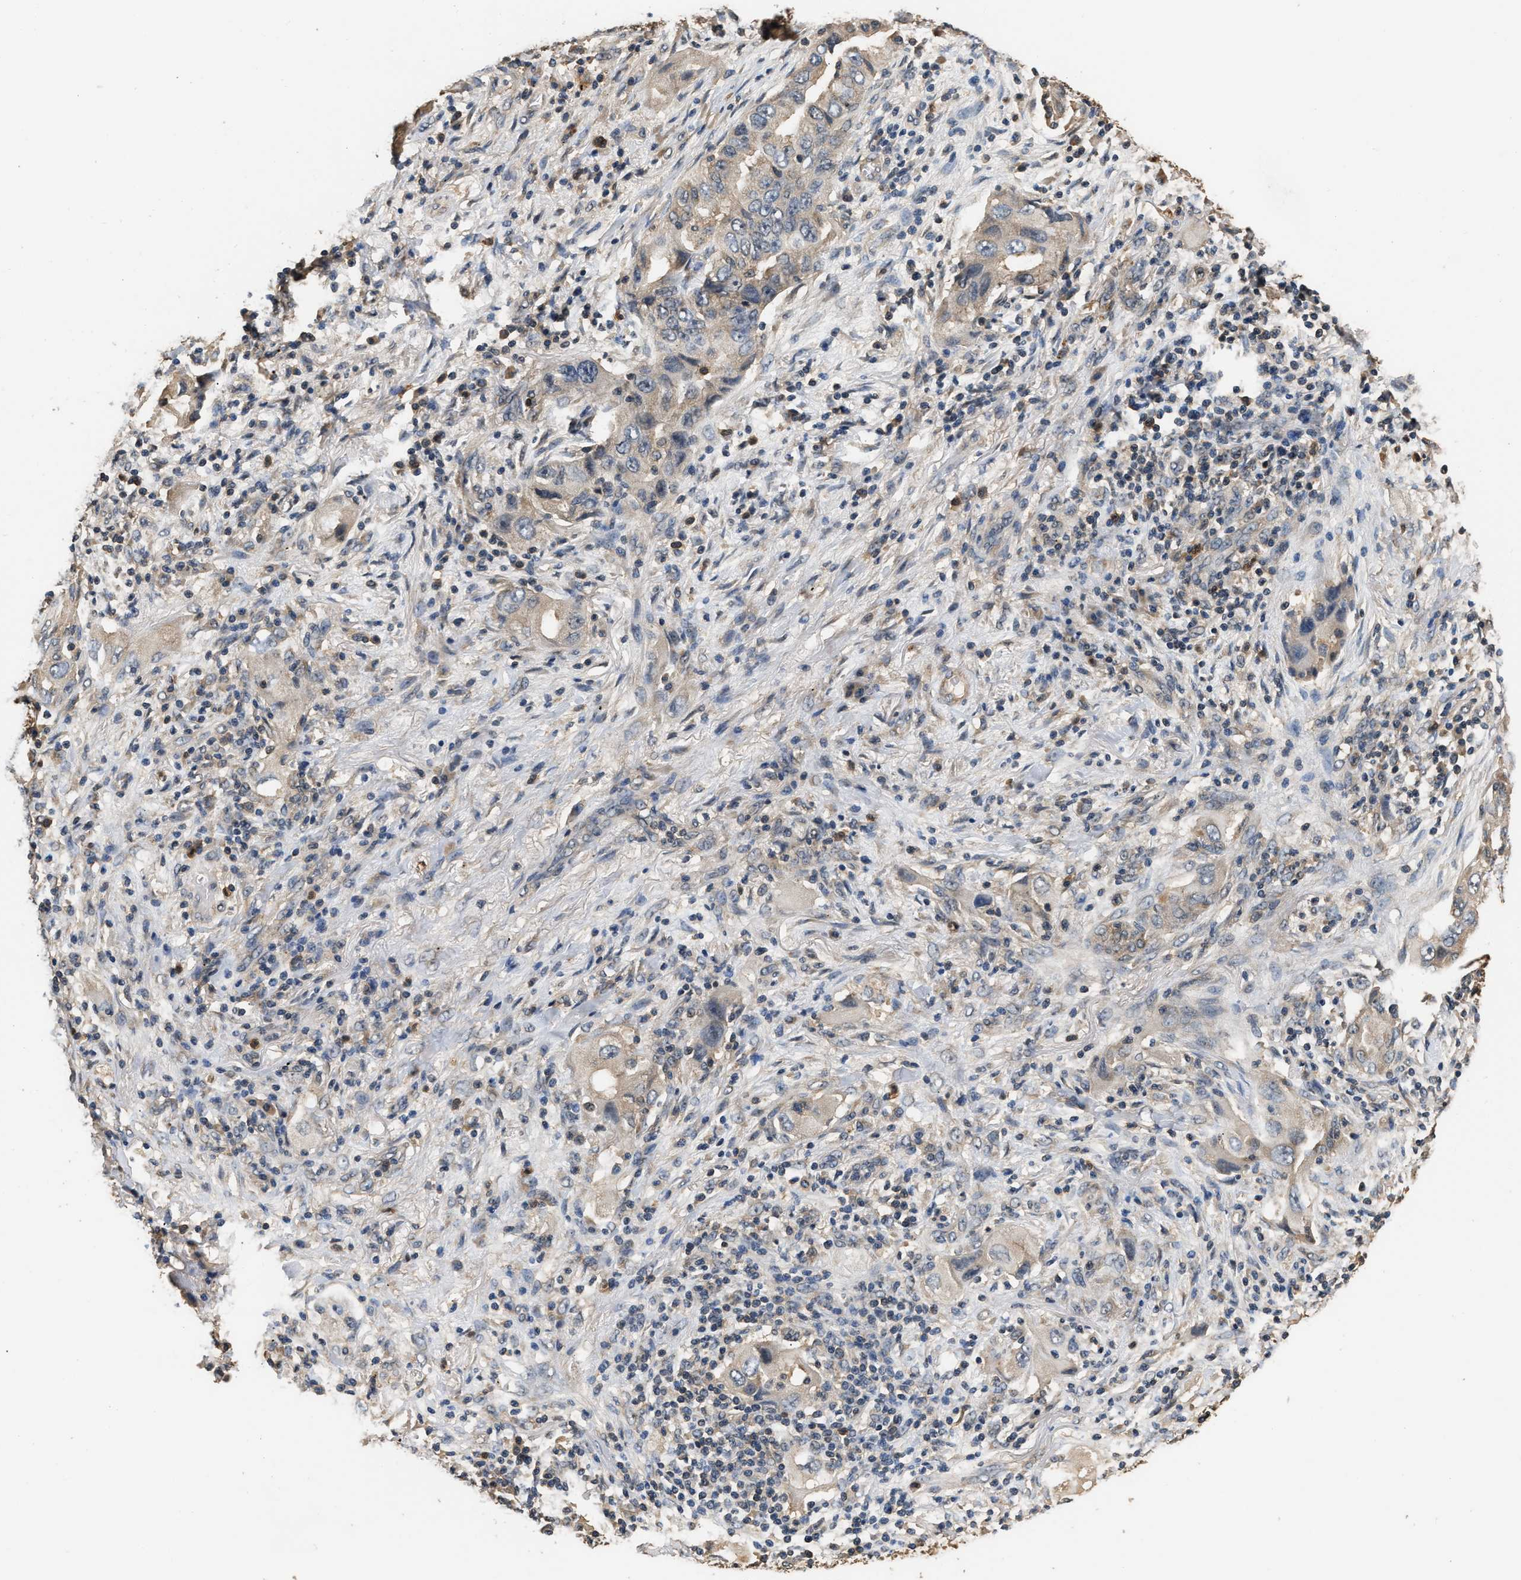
{"staining": {"intensity": "weak", "quantity": "<25%", "location": "cytoplasmic/membranous"}, "tissue": "lung cancer", "cell_type": "Tumor cells", "image_type": "cancer", "snomed": [{"axis": "morphology", "description": "Adenocarcinoma, NOS"}, {"axis": "topography", "description": "Lung"}], "caption": "A high-resolution histopathology image shows immunohistochemistry (IHC) staining of lung adenocarcinoma, which reveals no significant expression in tumor cells.", "gene": "GPI", "patient": {"sex": "female", "age": 65}}